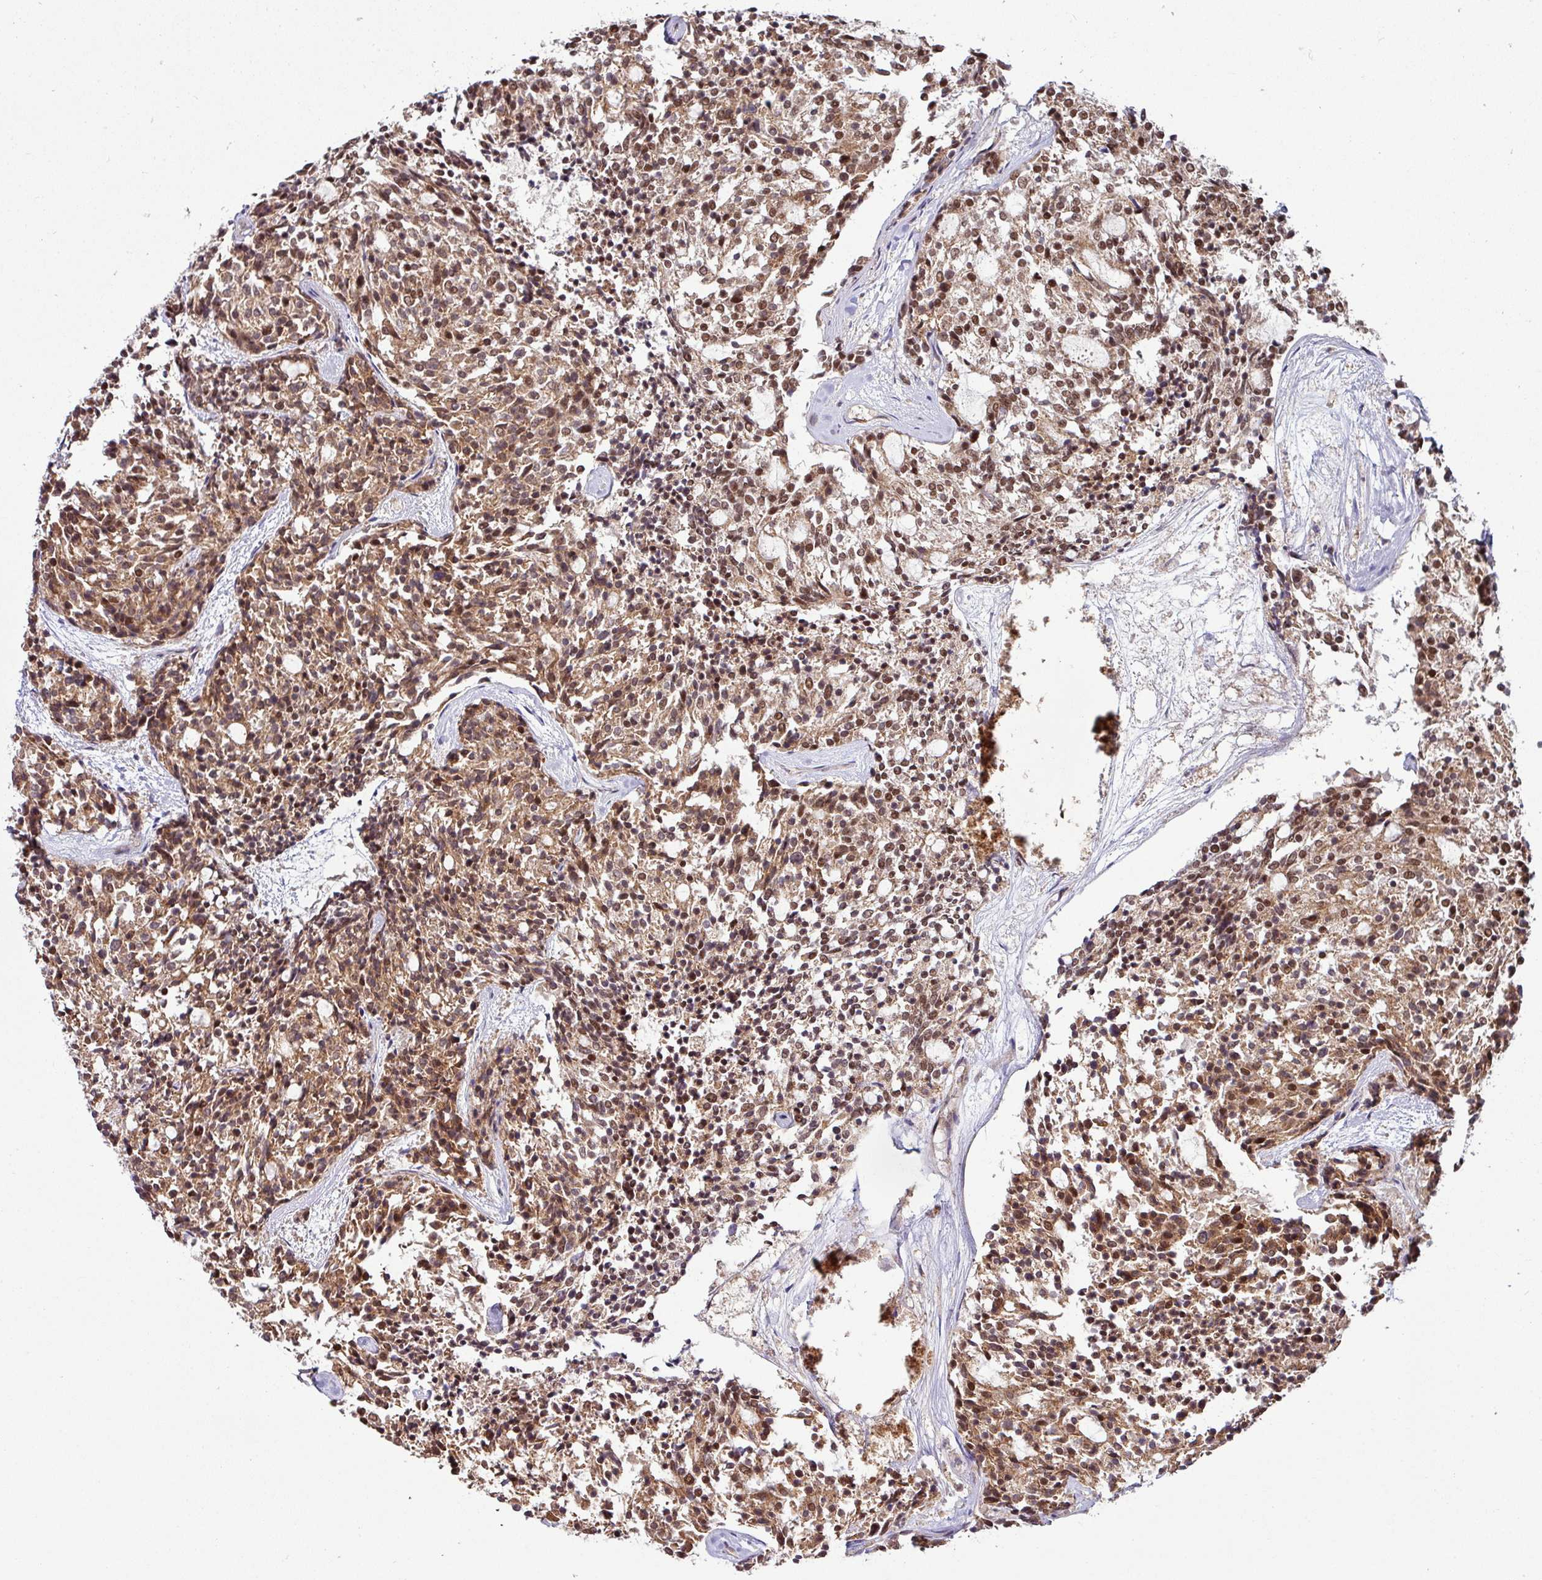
{"staining": {"intensity": "moderate", "quantity": ">75%", "location": "cytoplasmic/membranous,nuclear"}, "tissue": "carcinoid", "cell_type": "Tumor cells", "image_type": "cancer", "snomed": [{"axis": "morphology", "description": "Carcinoid, malignant, NOS"}, {"axis": "topography", "description": "Pancreas"}], "caption": "A brown stain shows moderate cytoplasmic/membranous and nuclear positivity of a protein in human carcinoid tumor cells.", "gene": "PHF23", "patient": {"sex": "female", "age": 54}}